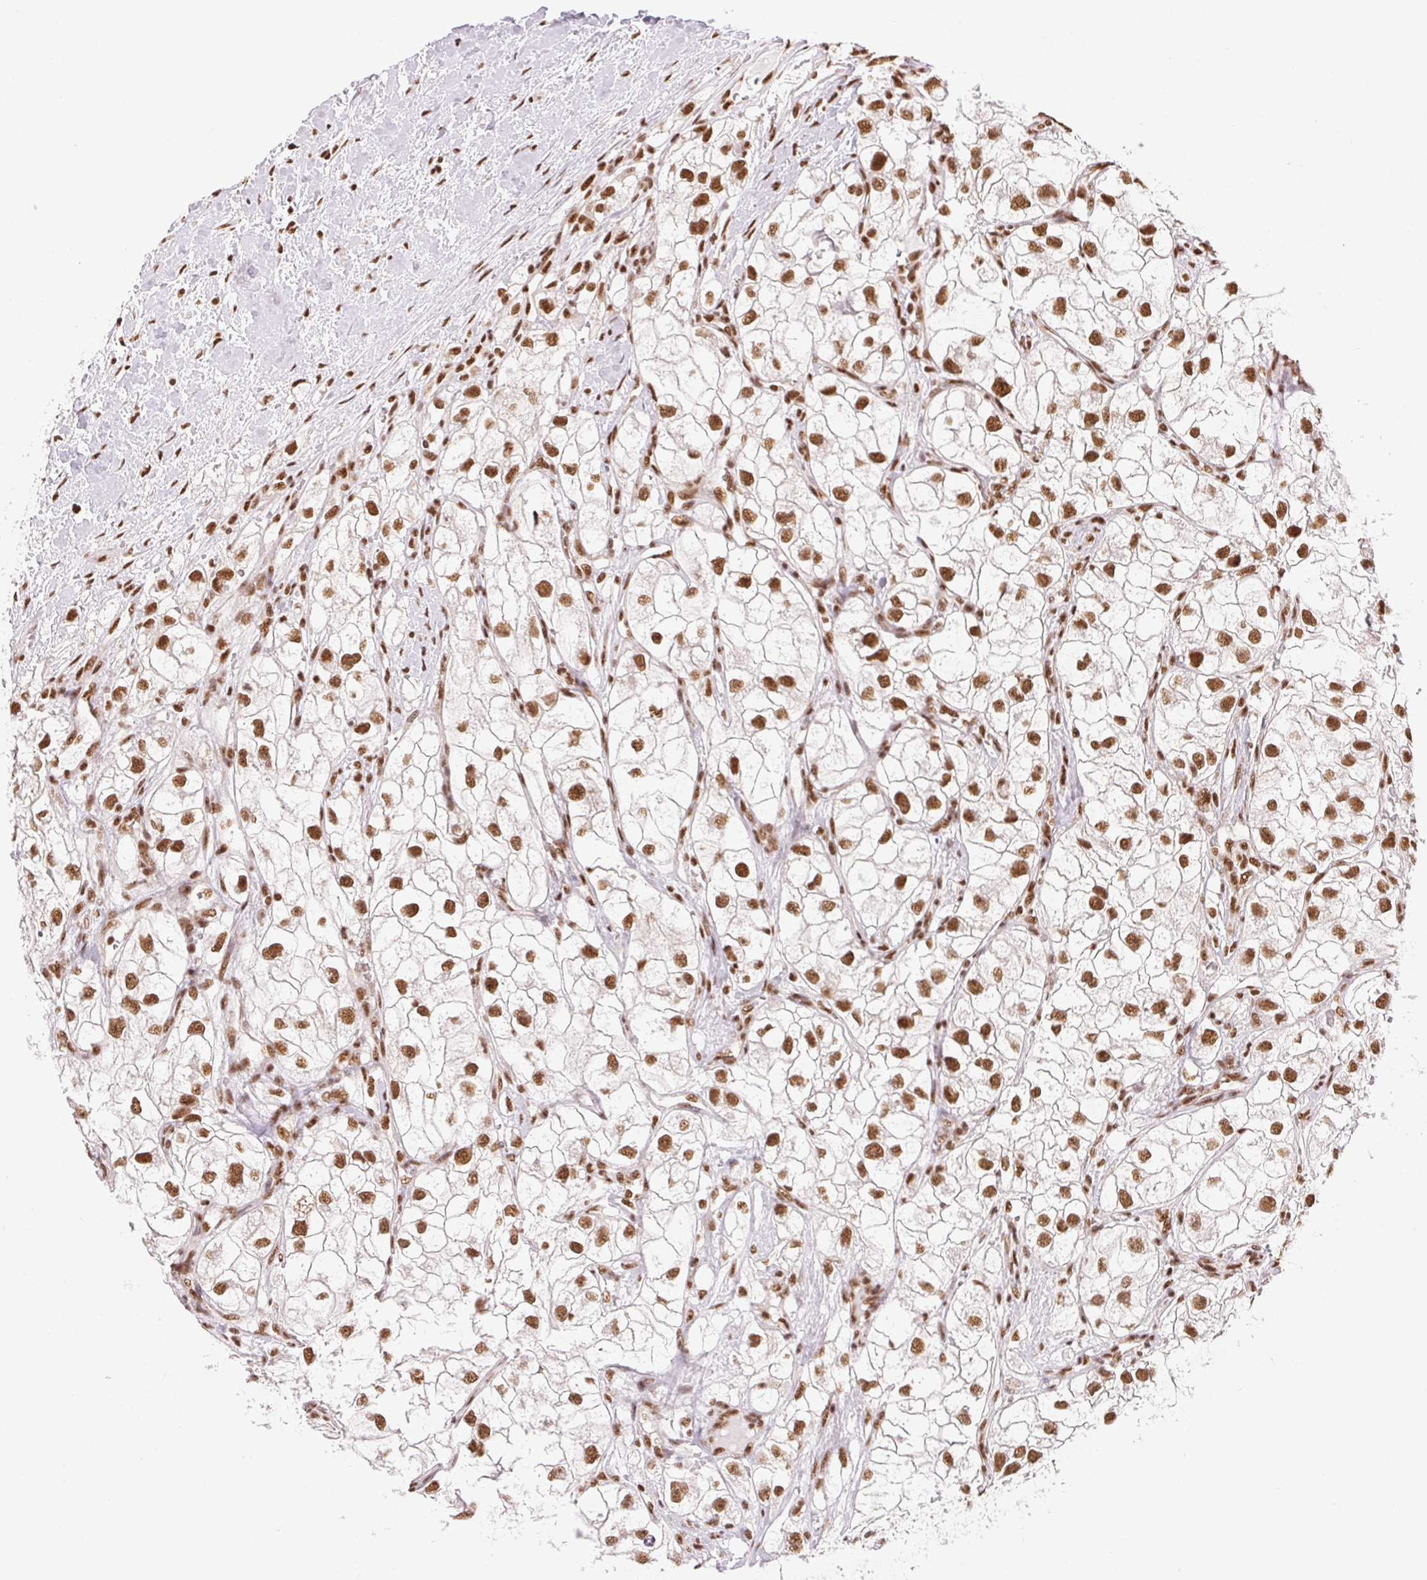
{"staining": {"intensity": "moderate", "quantity": ">75%", "location": "nuclear"}, "tissue": "renal cancer", "cell_type": "Tumor cells", "image_type": "cancer", "snomed": [{"axis": "morphology", "description": "Adenocarcinoma, NOS"}, {"axis": "topography", "description": "Kidney"}], "caption": "IHC histopathology image of human renal adenocarcinoma stained for a protein (brown), which demonstrates medium levels of moderate nuclear staining in approximately >75% of tumor cells.", "gene": "IK", "patient": {"sex": "male", "age": 59}}